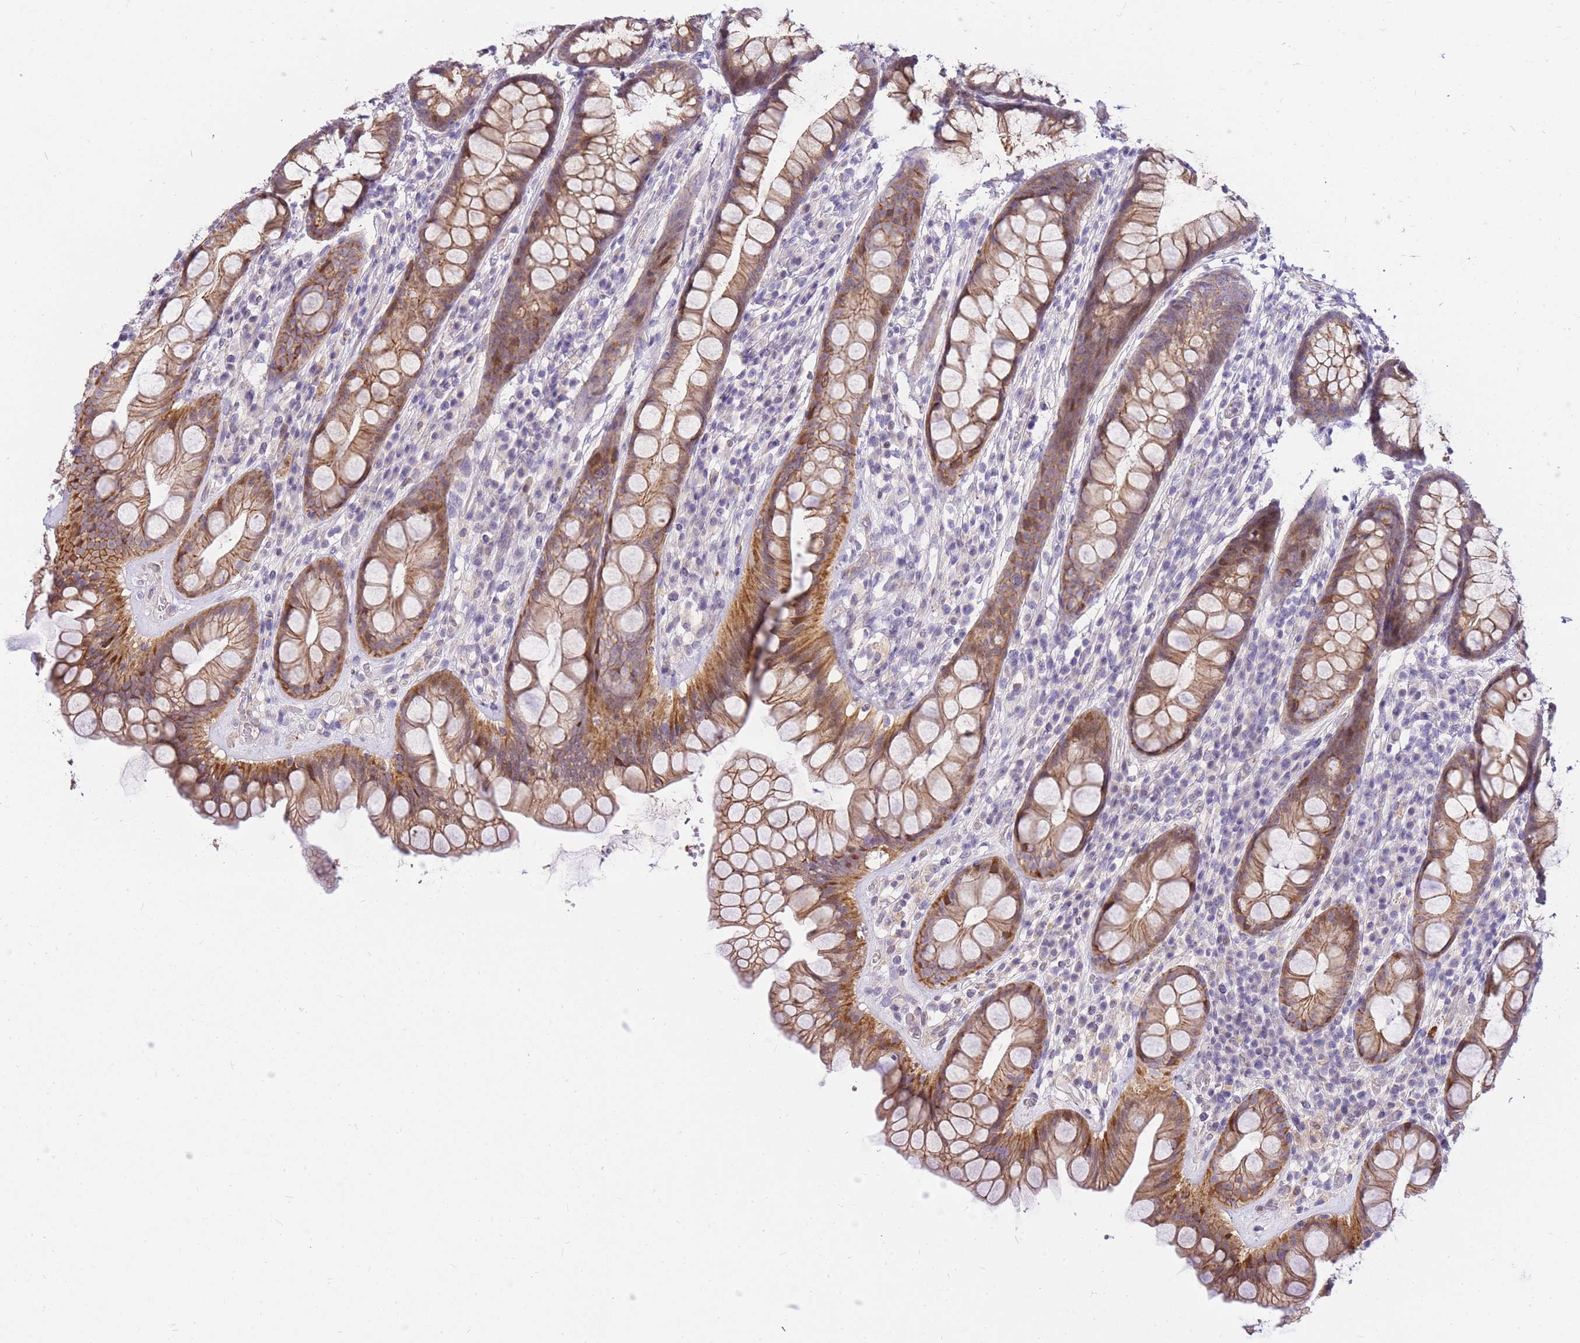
{"staining": {"intensity": "moderate", "quantity": ">75%", "location": "cytoplasmic/membranous"}, "tissue": "rectum", "cell_type": "Glandular cells", "image_type": "normal", "snomed": [{"axis": "morphology", "description": "Normal tissue, NOS"}, {"axis": "topography", "description": "Rectum"}], "caption": "Benign rectum demonstrates moderate cytoplasmic/membranous expression in approximately >75% of glandular cells.", "gene": "CLBA1", "patient": {"sex": "male", "age": 74}}